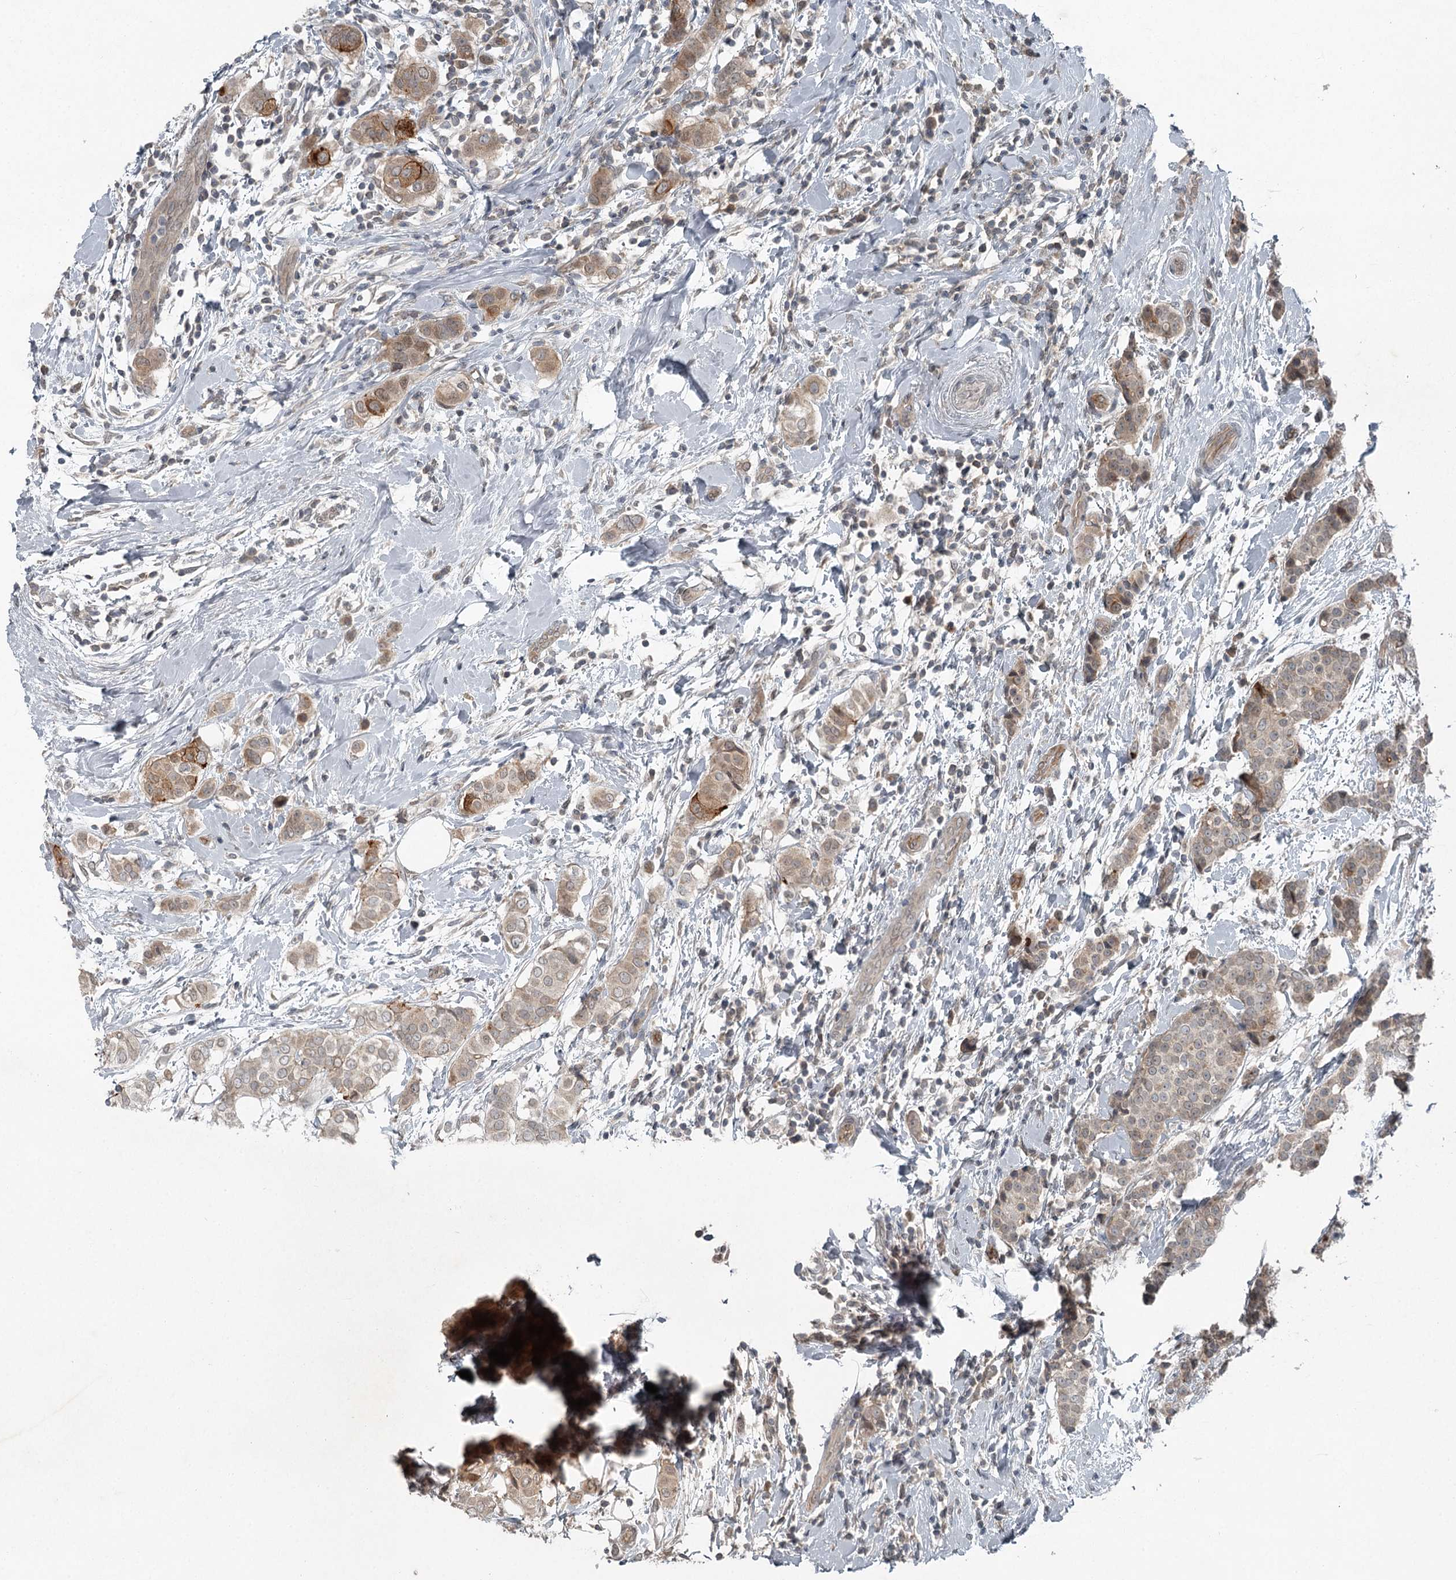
{"staining": {"intensity": "weak", "quantity": ">75%", "location": "cytoplasmic/membranous"}, "tissue": "breast cancer", "cell_type": "Tumor cells", "image_type": "cancer", "snomed": [{"axis": "morphology", "description": "Lobular carcinoma"}, {"axis": "topography", "description": "Breast"}], "caption": "IHC photomicrograph of human lobular carcinoma (breast) stained for a protein (brown), which shows low levels of weak cytoplasmic/membranous expression in about >75% of tumor cells.", "gene": "SLC39A8", "patient": {"sex": "female", "age": 51}}